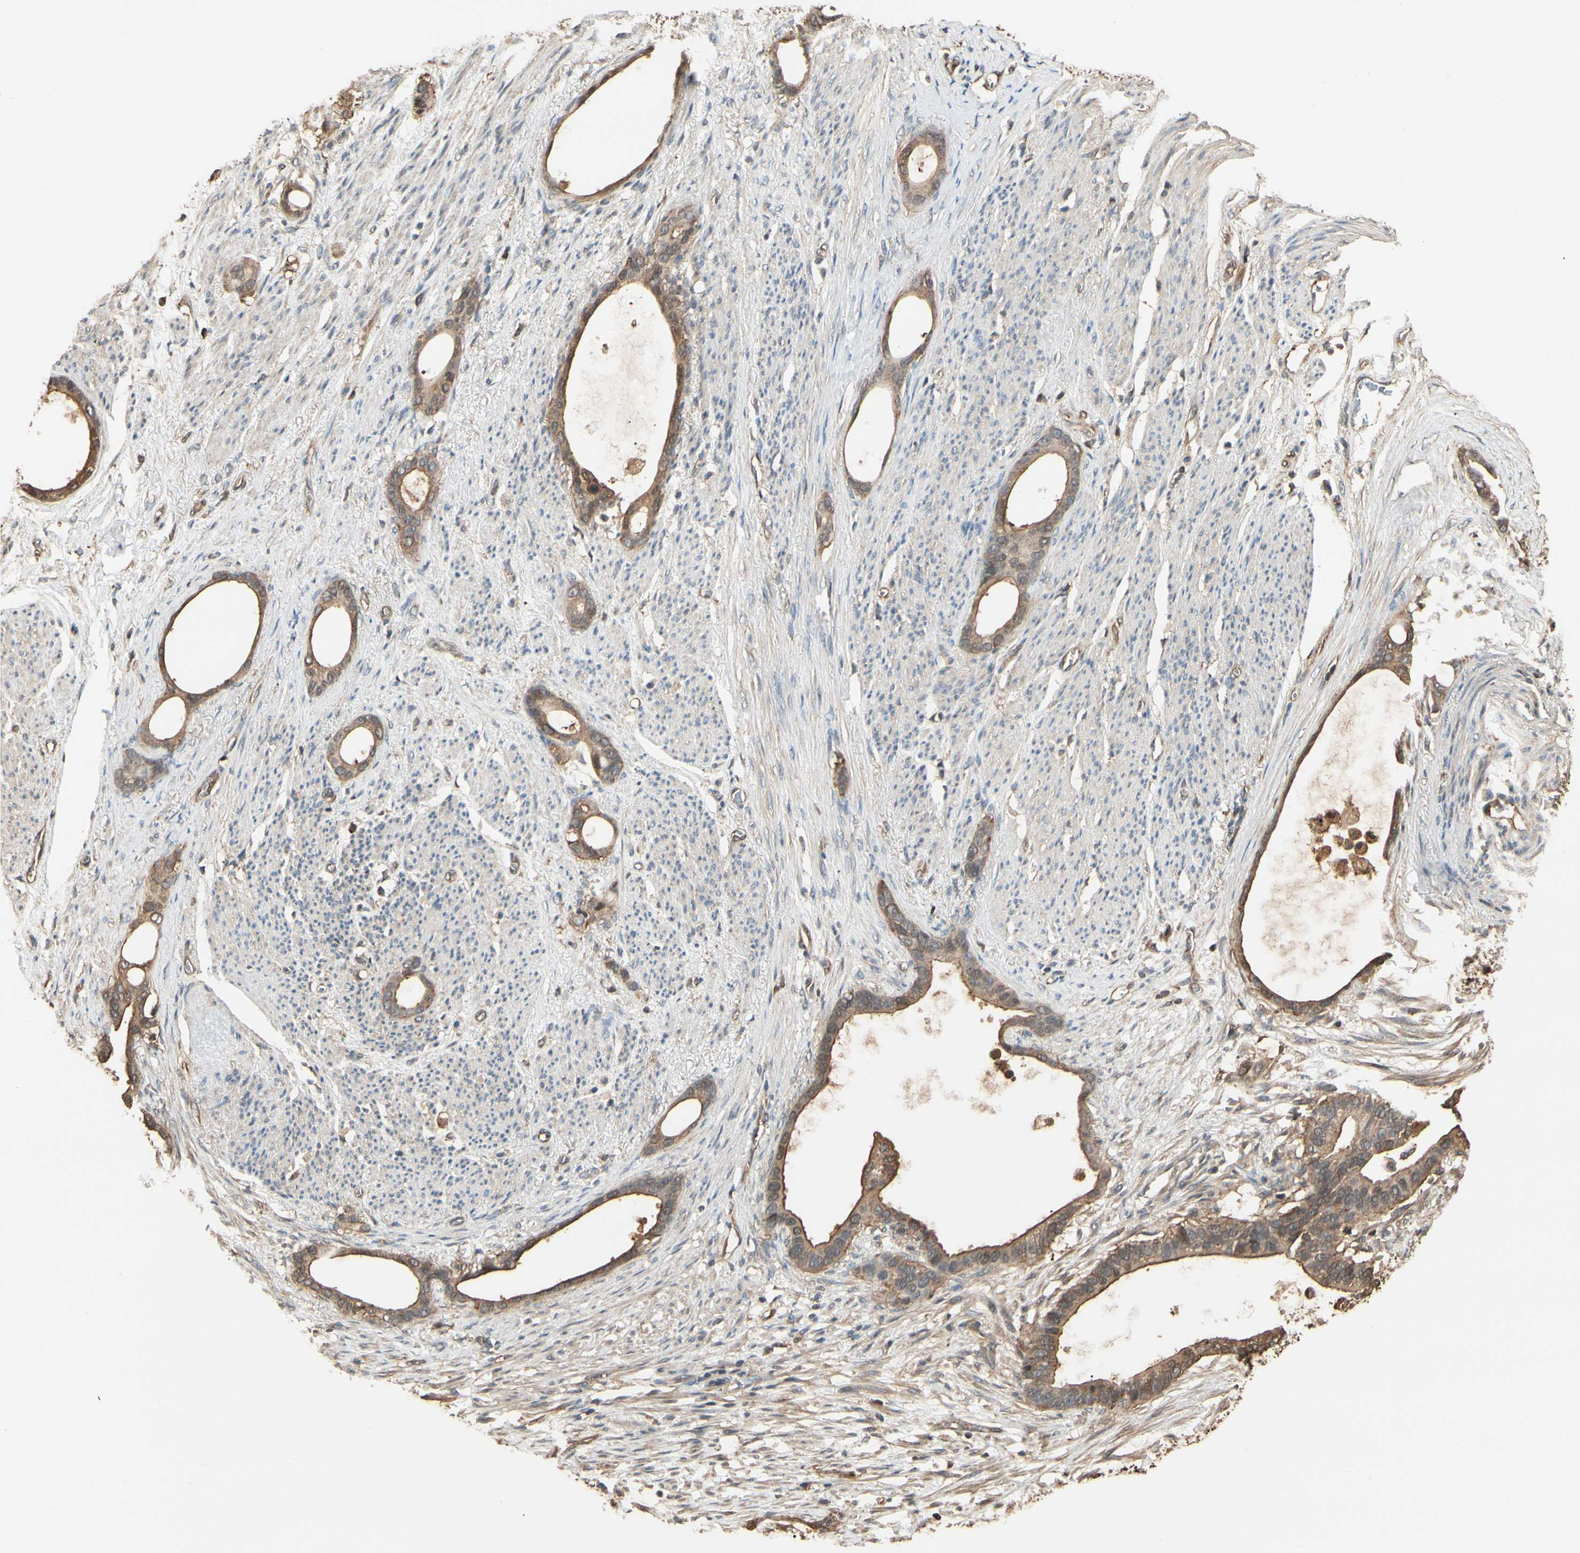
{"staining": {"intensity": "moderate", "quantity": ">75%", "location": "cytoplasmic/membranous"}, "tissue": "stomach cancer", "cell_type": "Tumor cells", "image_type": "cancer", "snomed": [{"axis": "morphology", "description": "Adenocarcinoma, NOS"}, {"axis": "topography", "description": "Stomach"}], "caption": "Brown immunohistochemical staining in stomach cancer exhibits moderate cytoplasmic/membranous staining in about >75% of tumor cells.", "gene": "YWHAE", "patient": {"sex": "female", "age": 75}}